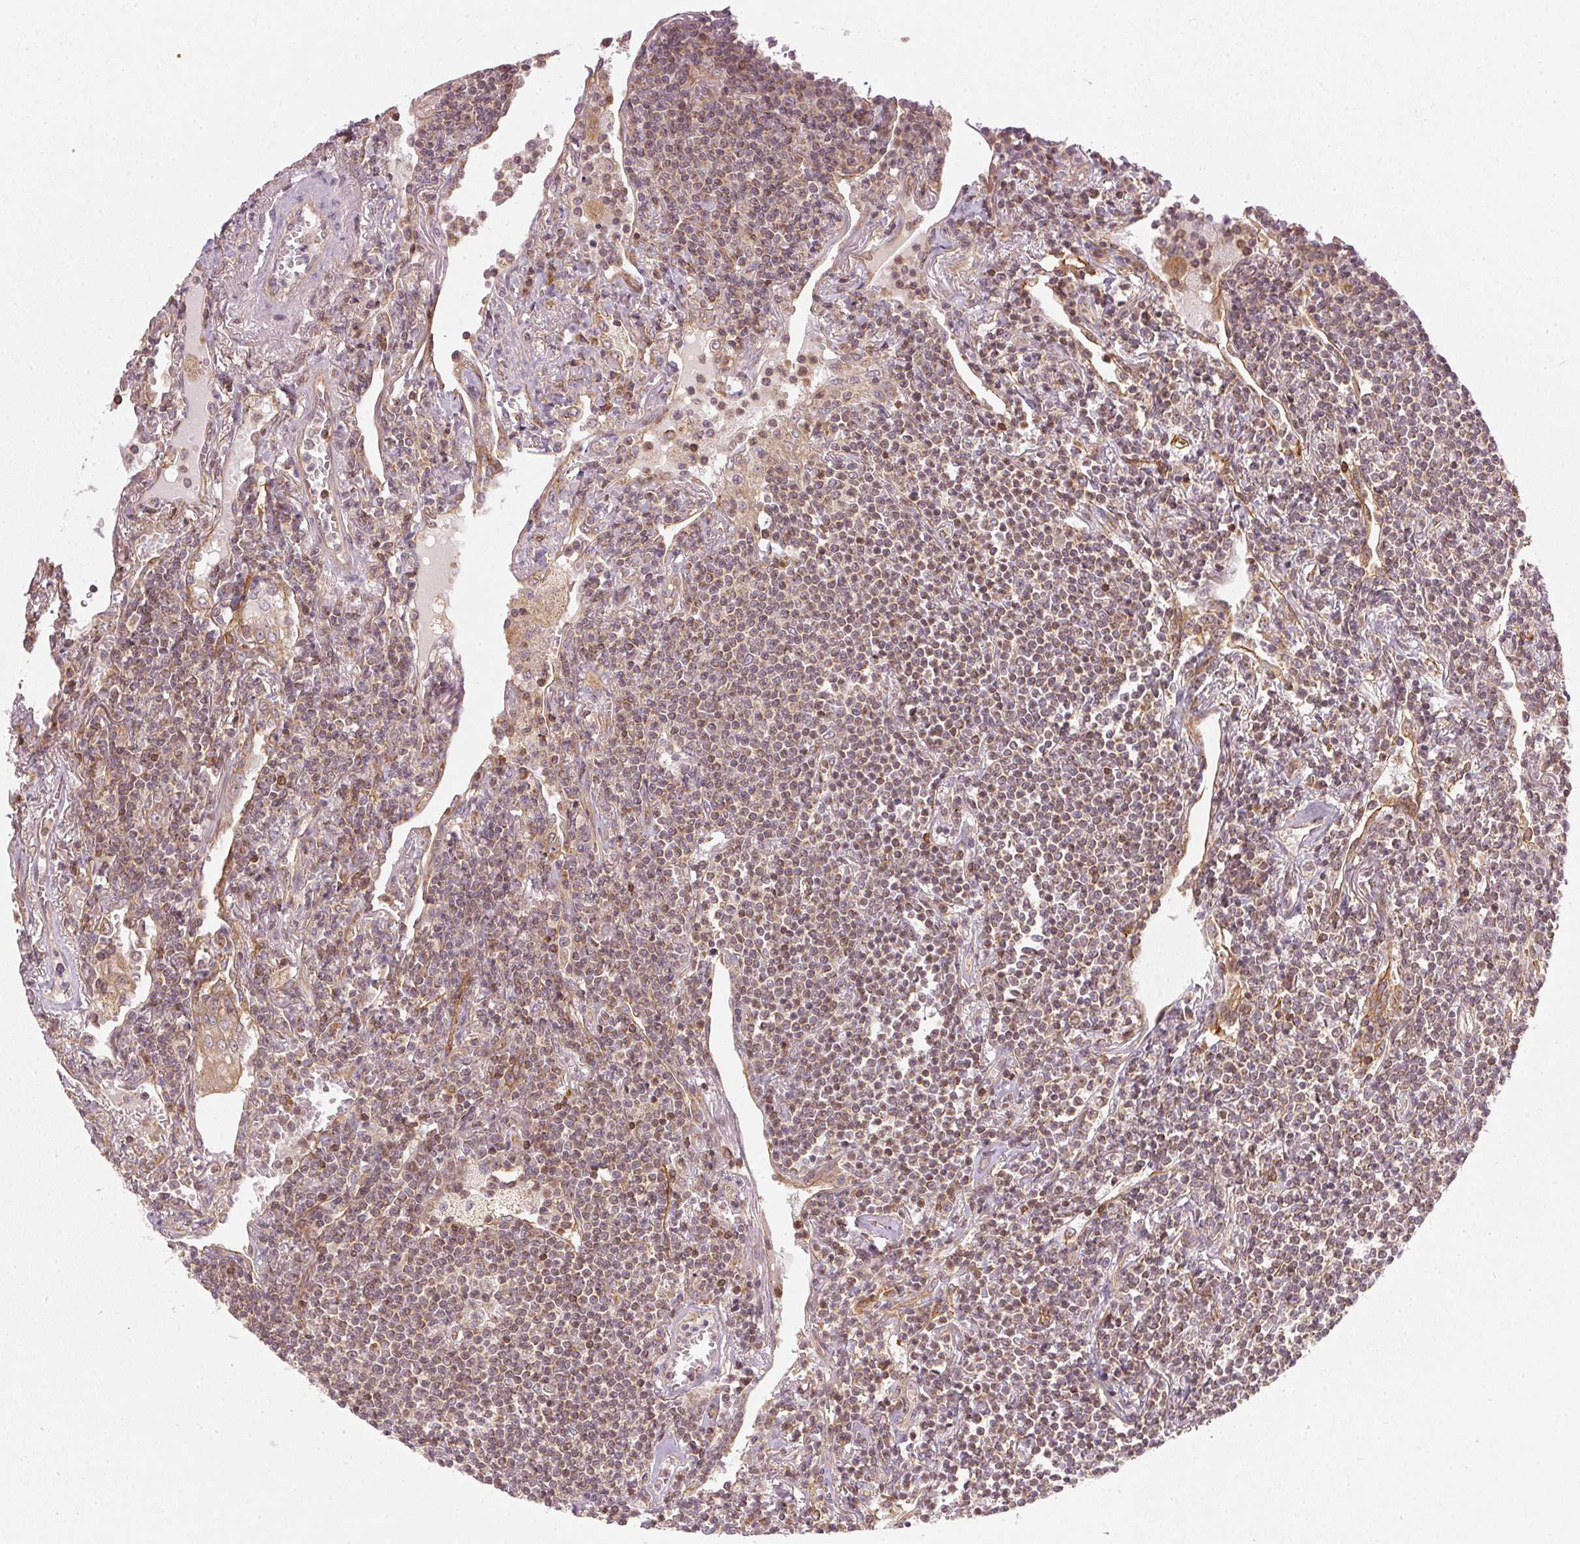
{"staining": {"intensity": "moderate", "quantity": ">75%", "location": "cytoplasmic/membranous"}, "tissue": "lymphoma", "cell_type": "Tumor cells", "image_type": "cancer", "snomed": [{"axis": "morphology", "description": "Malignant lymphoma, non-Hodgkin's type, Low grade"}, {"axis": "topography", "description": "Lung"}], "caption": "Malignant lymphoma, non-Hodgkin's type (low-grade) tissue shows moderate cytoplasmic/membranous expression in about >75% of tumor cells, visualized by immunohistochemistry. (Stains: DAB (3,3'-diaminobenzidine) in brown, nuclei in blue, Microscopy: brightfield microscopy at high magnification).", "gene": "NADK2", "patient": {"sex": "female", "age": 71}}